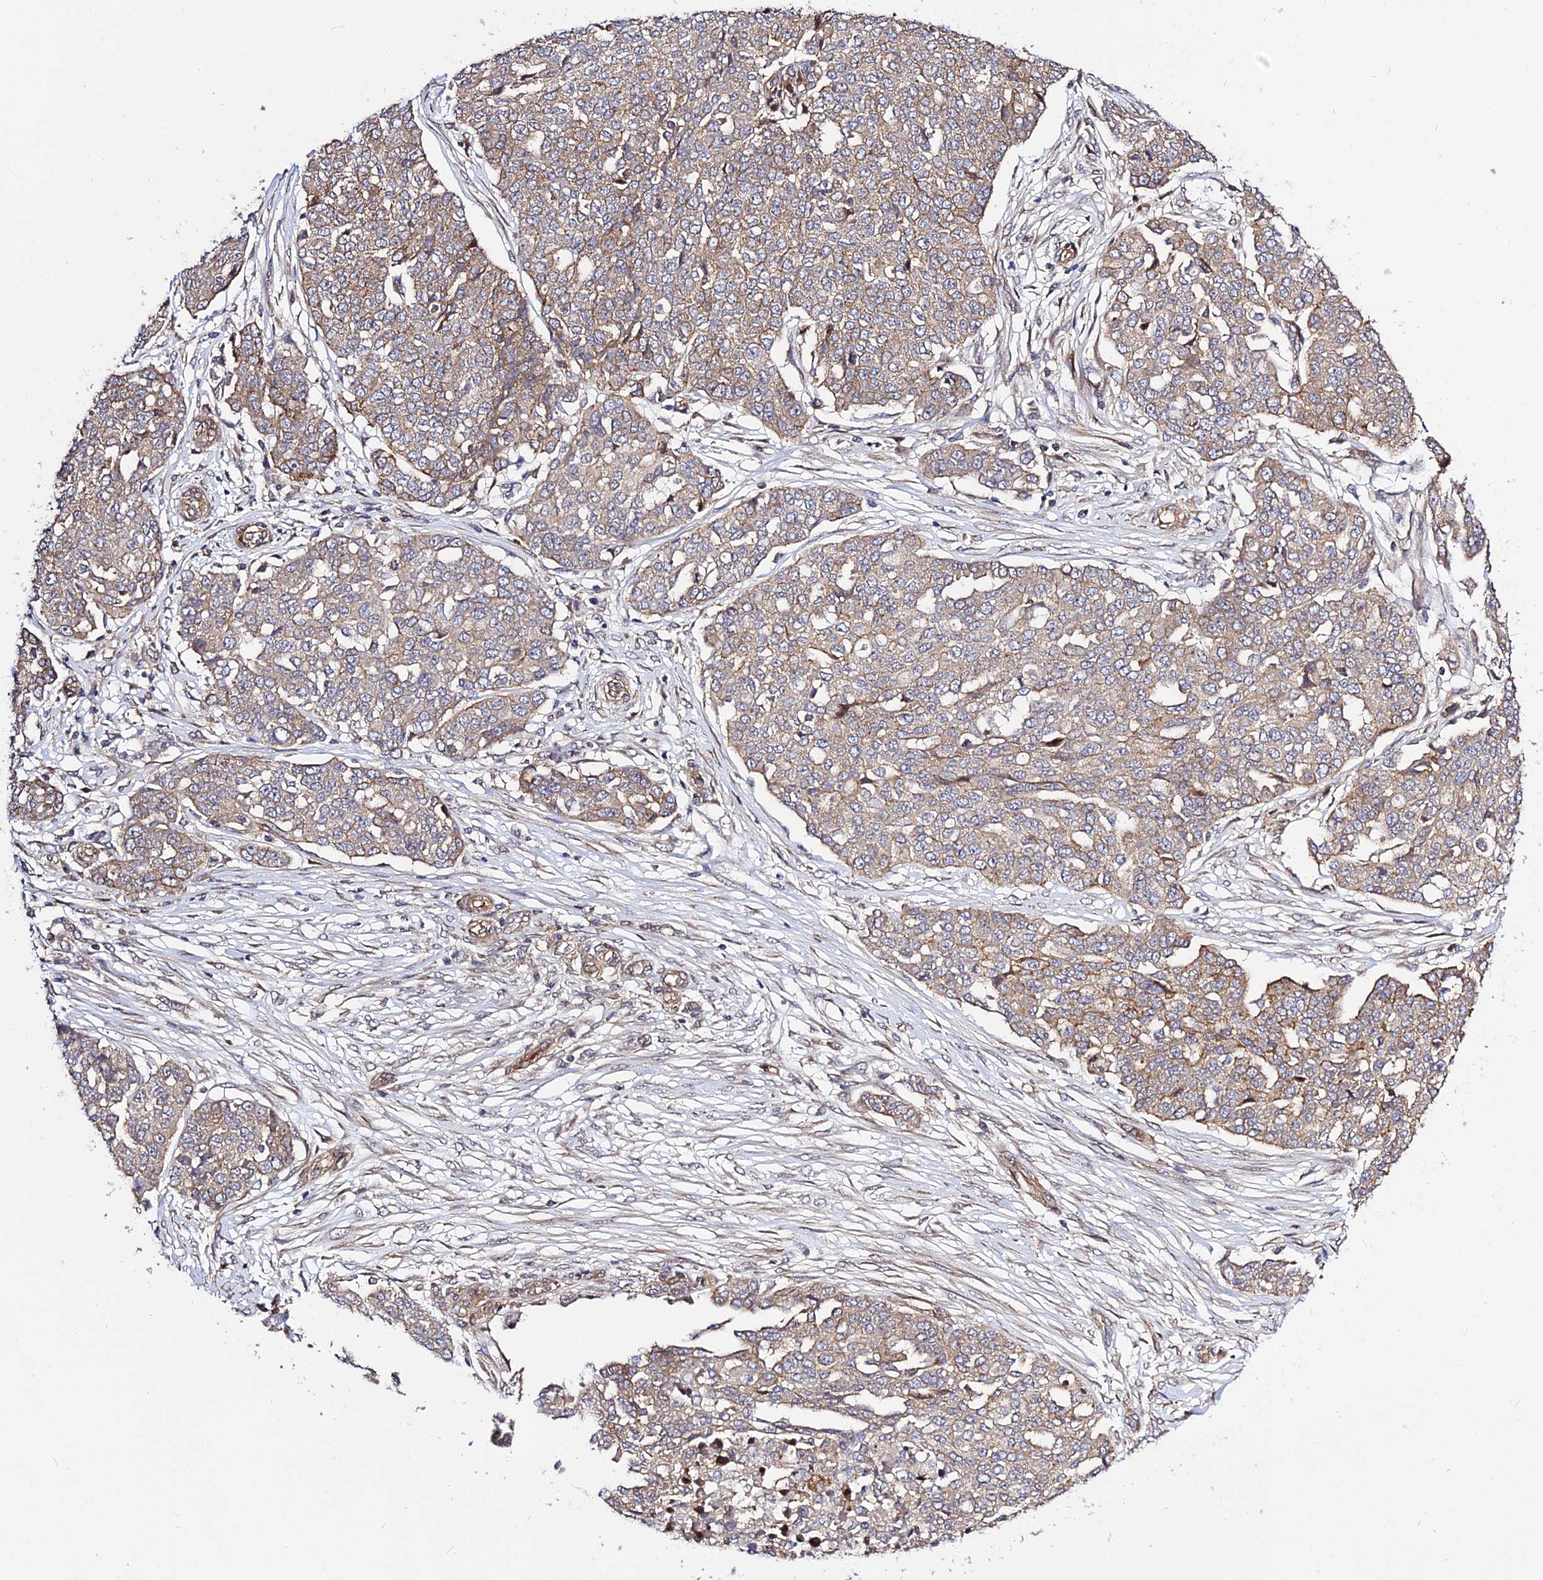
{"staining": {"intensity": "weak", "quantity": ">75%", "location": "cytoplasmic/membranous"}, "tissue": "ovarian cancer", "cell_type": "Tumor cells", "image_type": "cancer", "snomed": [{"axis": "morphology", "description": "Cystadenocarcinoma, serous, NOS"}, {"axis": "topography", "description": "Soft tissue"}, {"axis": "topography", "description": "Ovary"}], "caption": "Immunohistochemical staining of human ovarian cancer exhibits weak cytoplasmic/membranous protein positivity in approximately >75% of tumor cells.", "gene": "SMG6", "patient": {"sex": "female", "age": 57}}